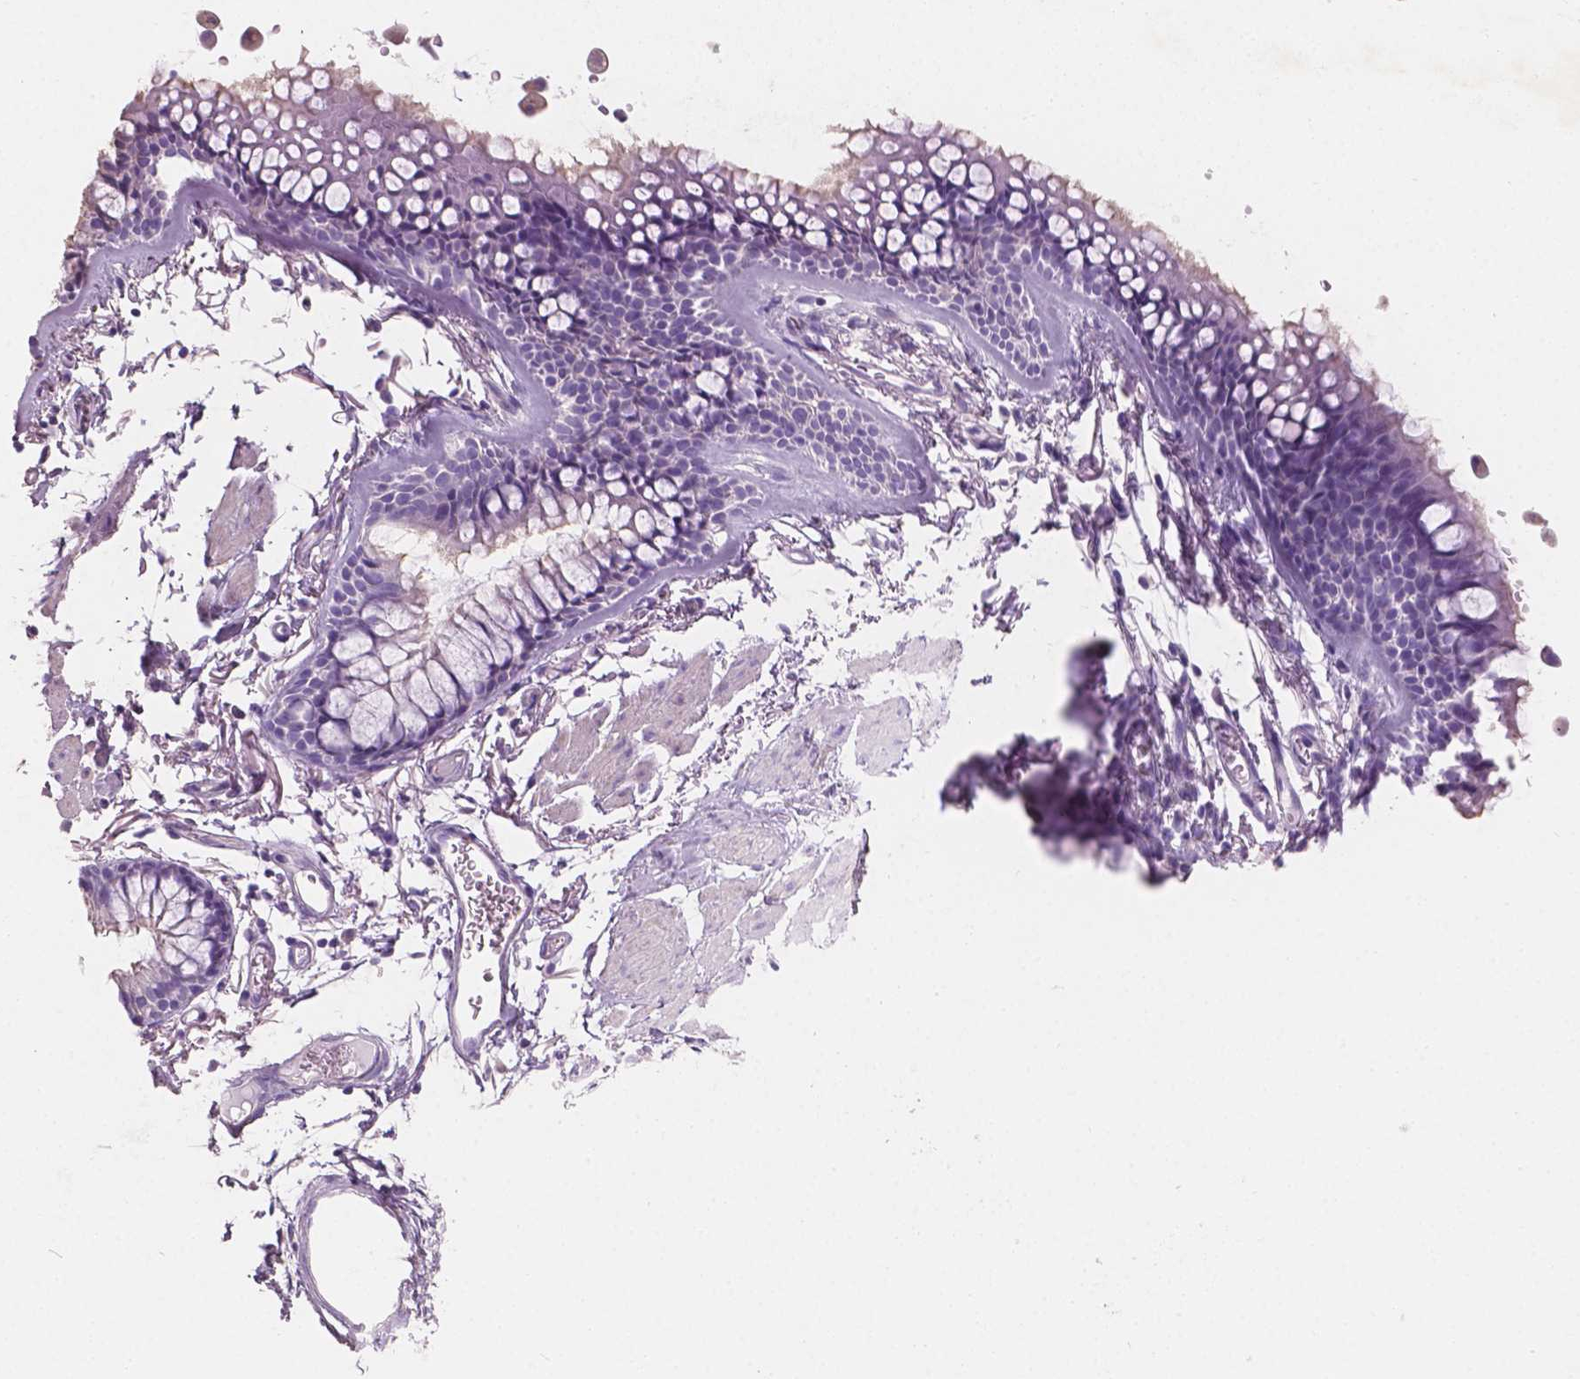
{"staining": {"intensity": "weak", "quantity": "<25%", "location": "cytoplasmic/membranous"}, "tissue": "bronchus", "cell_type": "Respiratory epithelial cells", "image_type": "normal", "snomed": [{"axis": "morphology", "description": "Normal tissue, NOS"}, {"axis": "topography", "description": "Cartilage tissue"}, {"axis": "topography", "description": "Bronchus"}], "caption": "This photomicrograph is of unremarkable bronchus stained with immunohistochemistry to label a protein in brown with the nuclei are counter-stained blue. There is no positivity in respiratory epithelial cells.", "gene": "SBSN", "patient": {"sex": "female", "age": 79}}